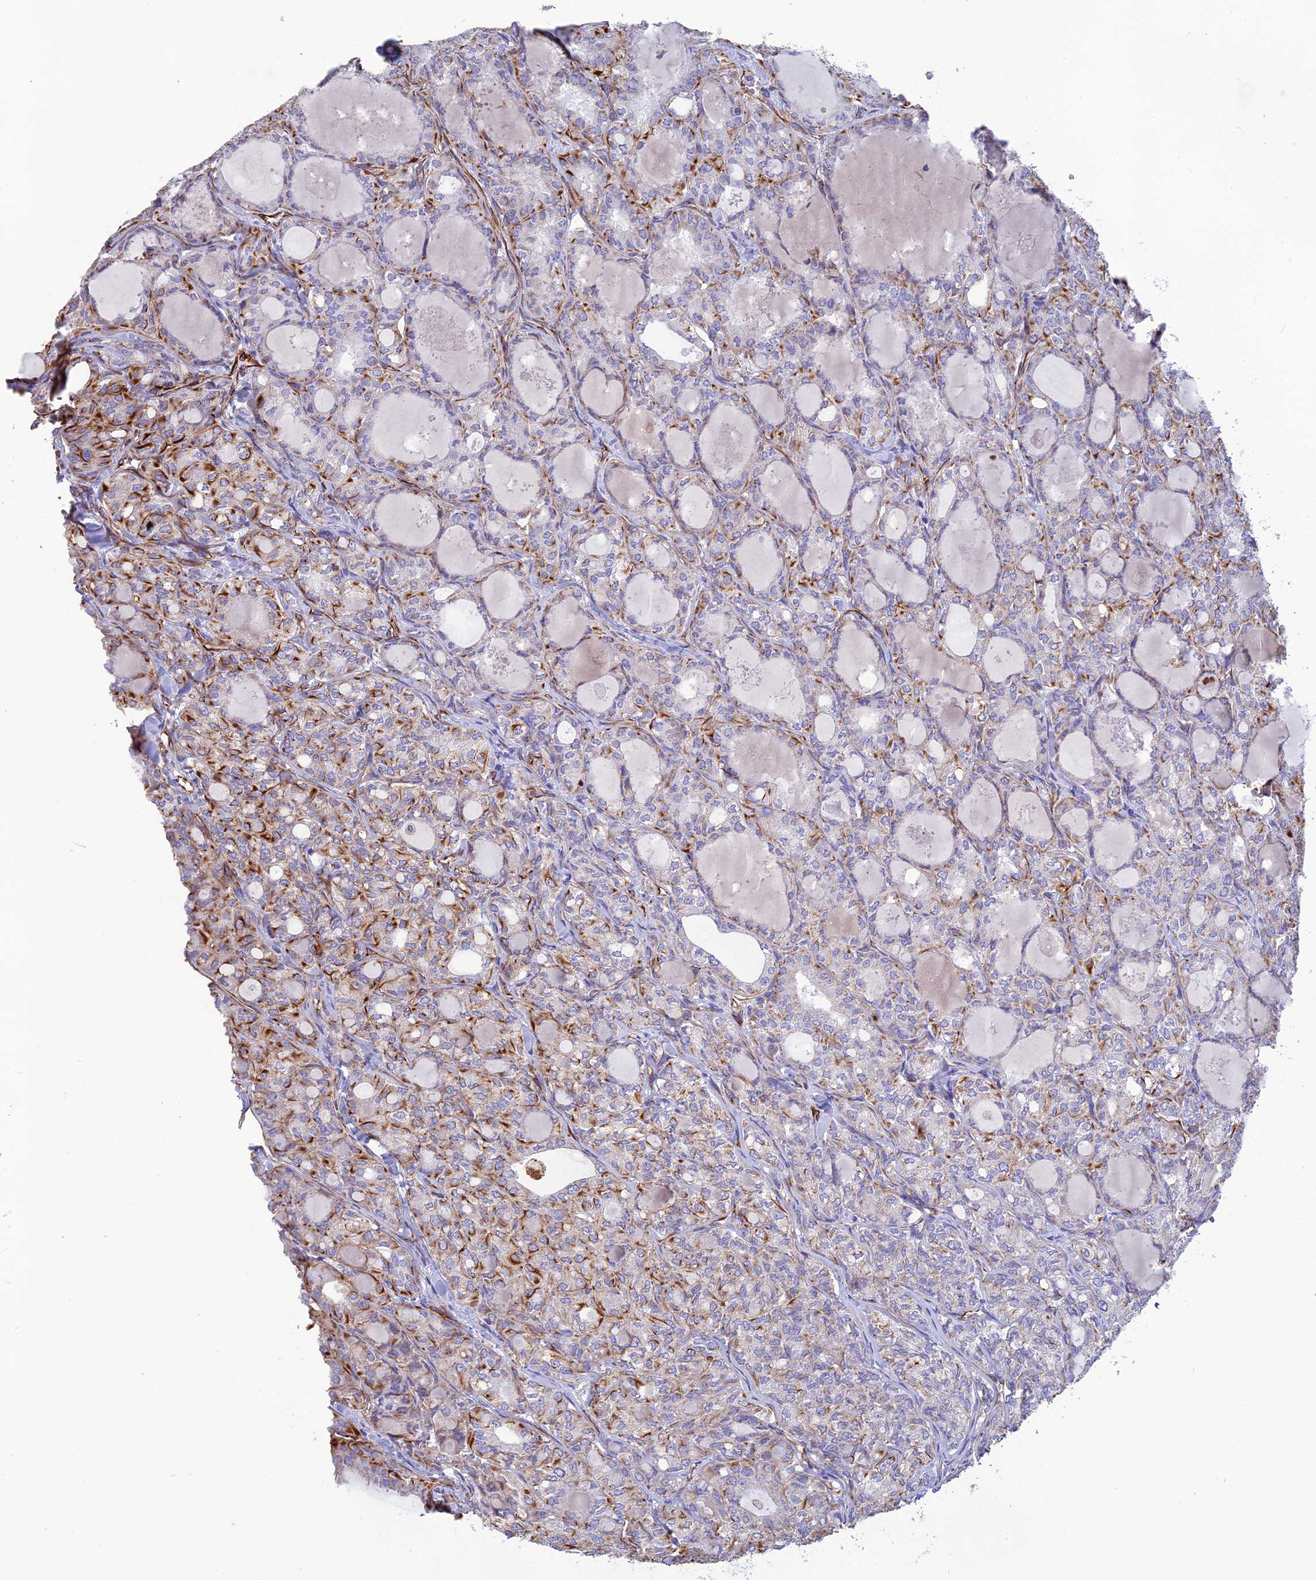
{"staining": {"intensity": "strong", "quantity": "<25%", "location": "cytoplasmic/membranous"}, "tissue": "thyroid cancer", "cell_type": "Tumor cells", "image_type": "cancer", "snomed": [{"axis": "morphology", "description": "Follicular adenoma carcinoma, NOS"}, {"axis": "topography", "description": "Thyroid gland"}], "caption": "Human thyroid cancer (follicular adenoma carcinoma) stained with a protein marker exhibits strong staining in tumor cells.", "gene": "FBXL20", "patient": {"sex": "male", "age": 75}}